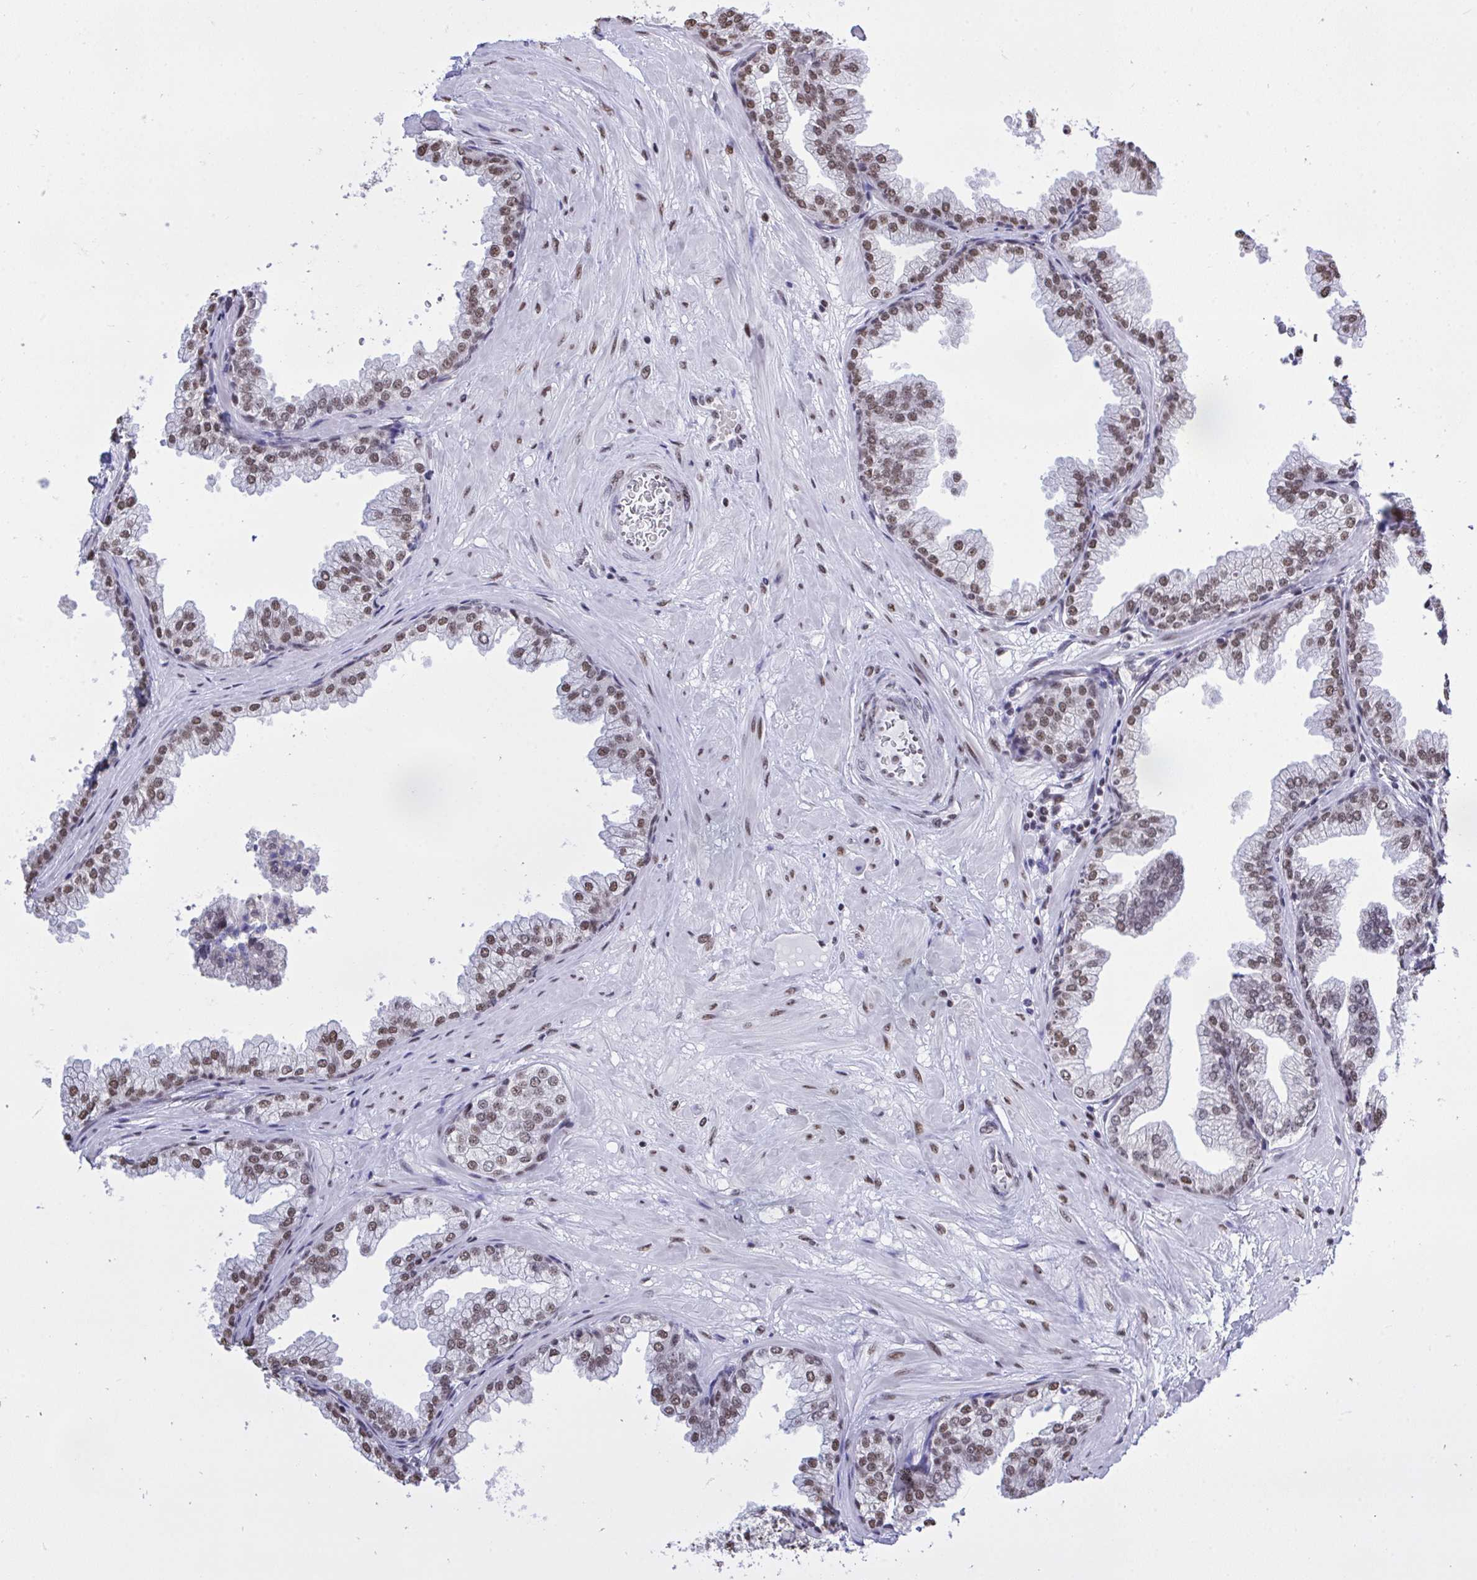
{"staining": {"intensity": "strong", "quantity": "25%-75%", "location": "nuclear"}, "tissue": "prostate", "cell_type": "Glandular cells", "image_type": "normal", "snomed": [{"axis": "morphology", "description": "Normal tissue, NOS"}, {"axis": "topography", "description": "Prostate"}], "caption": "DAB (3,3'-diaminobenzidine) immunohistochemical staining of unremarkable human prostate reveals strong nuclear protein expression in approximately 25%-75% of glandular cells.", "gene": "HNRNPDL", "patient": {"sex": "male", "age": 37}}